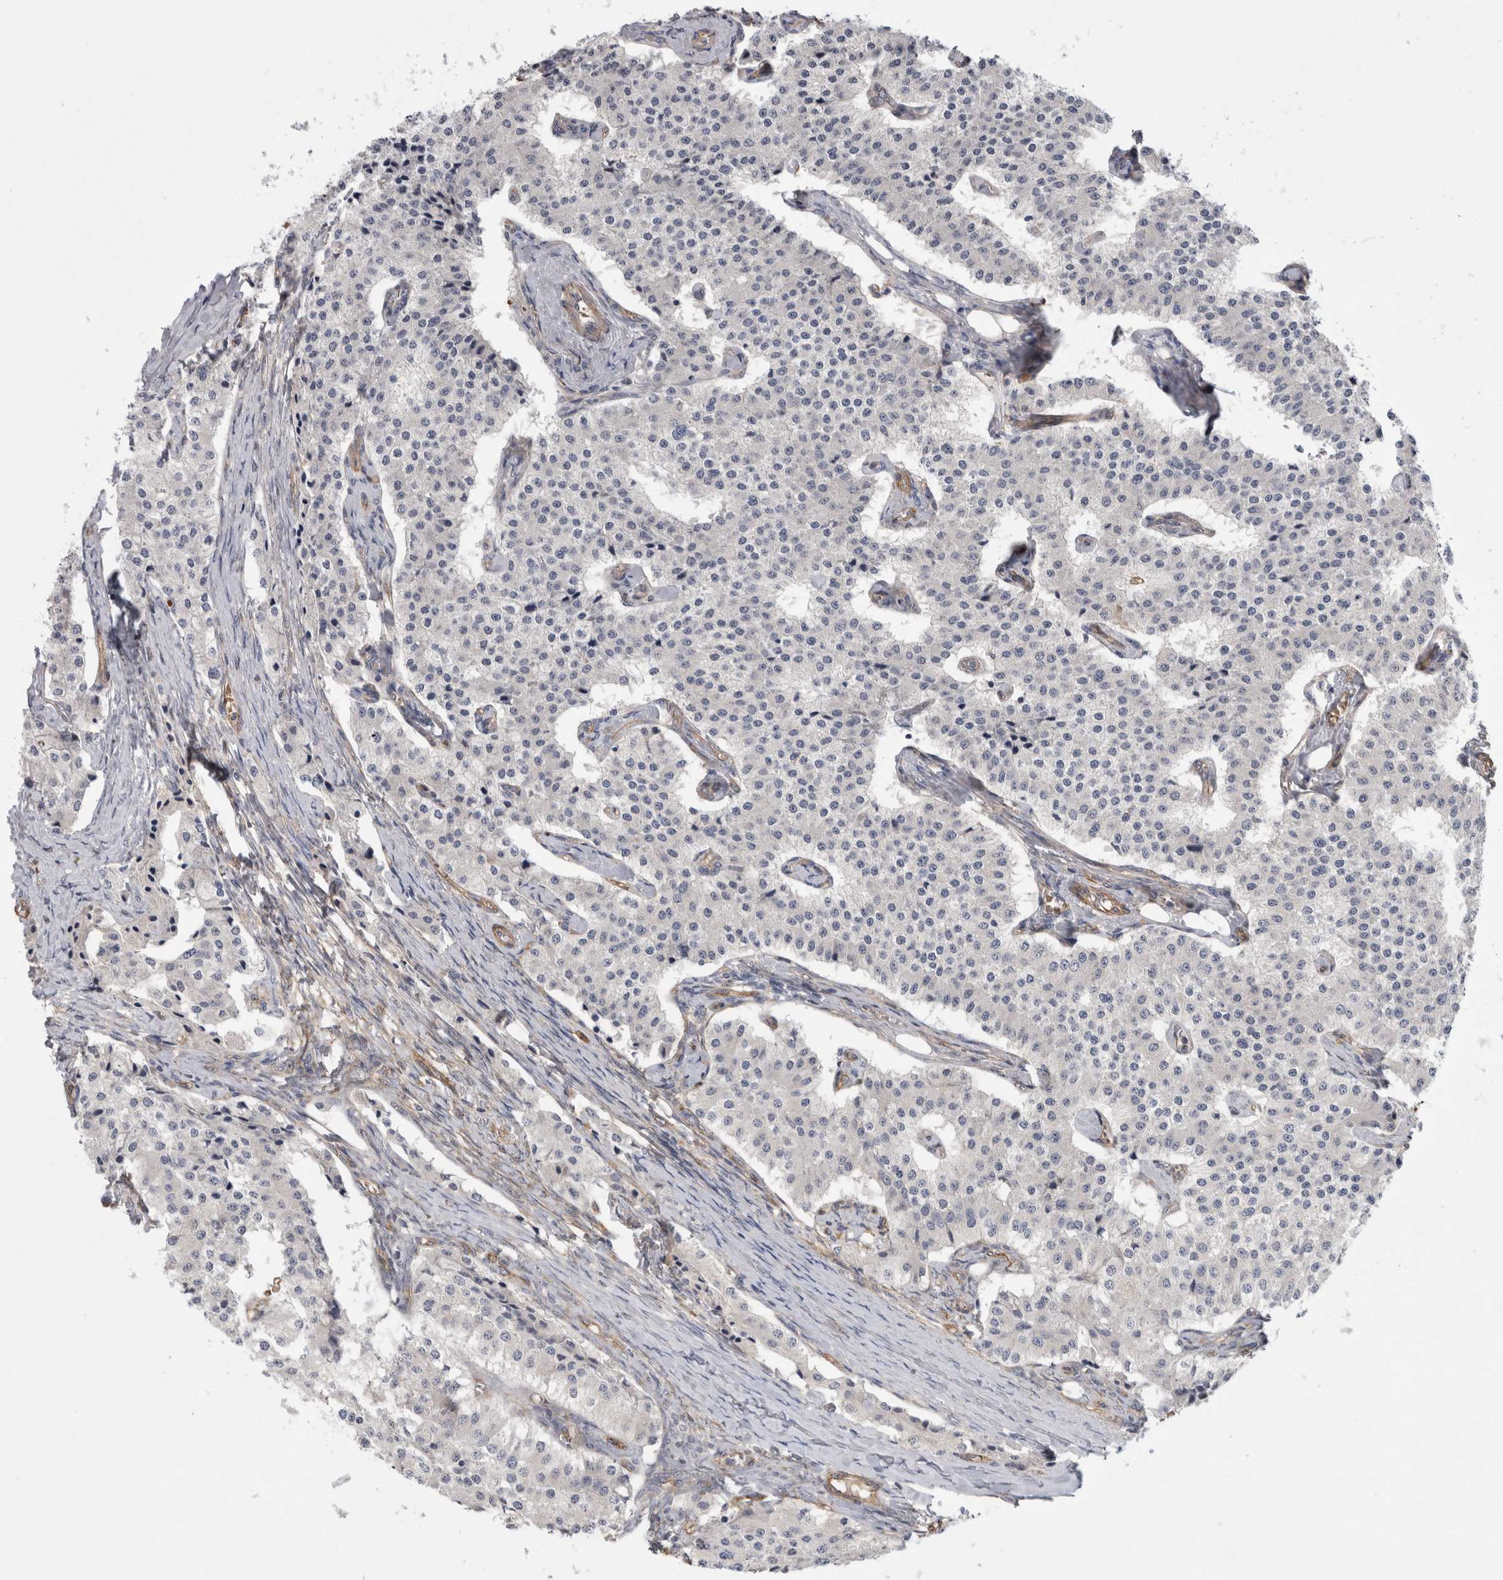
{"staining": {"intensity": "negative", "quantity": "none", "location": "none"}, "tissue": "carcinoid", "cell_type": "Tumor cells", "image_type": "cancer", "snomed": [{"axis": "morphology", "description": "Carcinoid, malignant, NOS"}, {"axis": "topography", "description": "Colon"}], "caption": "DAB (3,3'-diaminobenzidine) immunohistochemical staining of human malignant carcinoid demonstrates no significant expression in tumor cells. The staining is performed using DAB (3,3'-diaminobenzidine) brown chromogen with nuclei counter-stained in using hematoxylin.", "gene": "ANKFY1", "patient": {"sex": "female", "age": 52}}